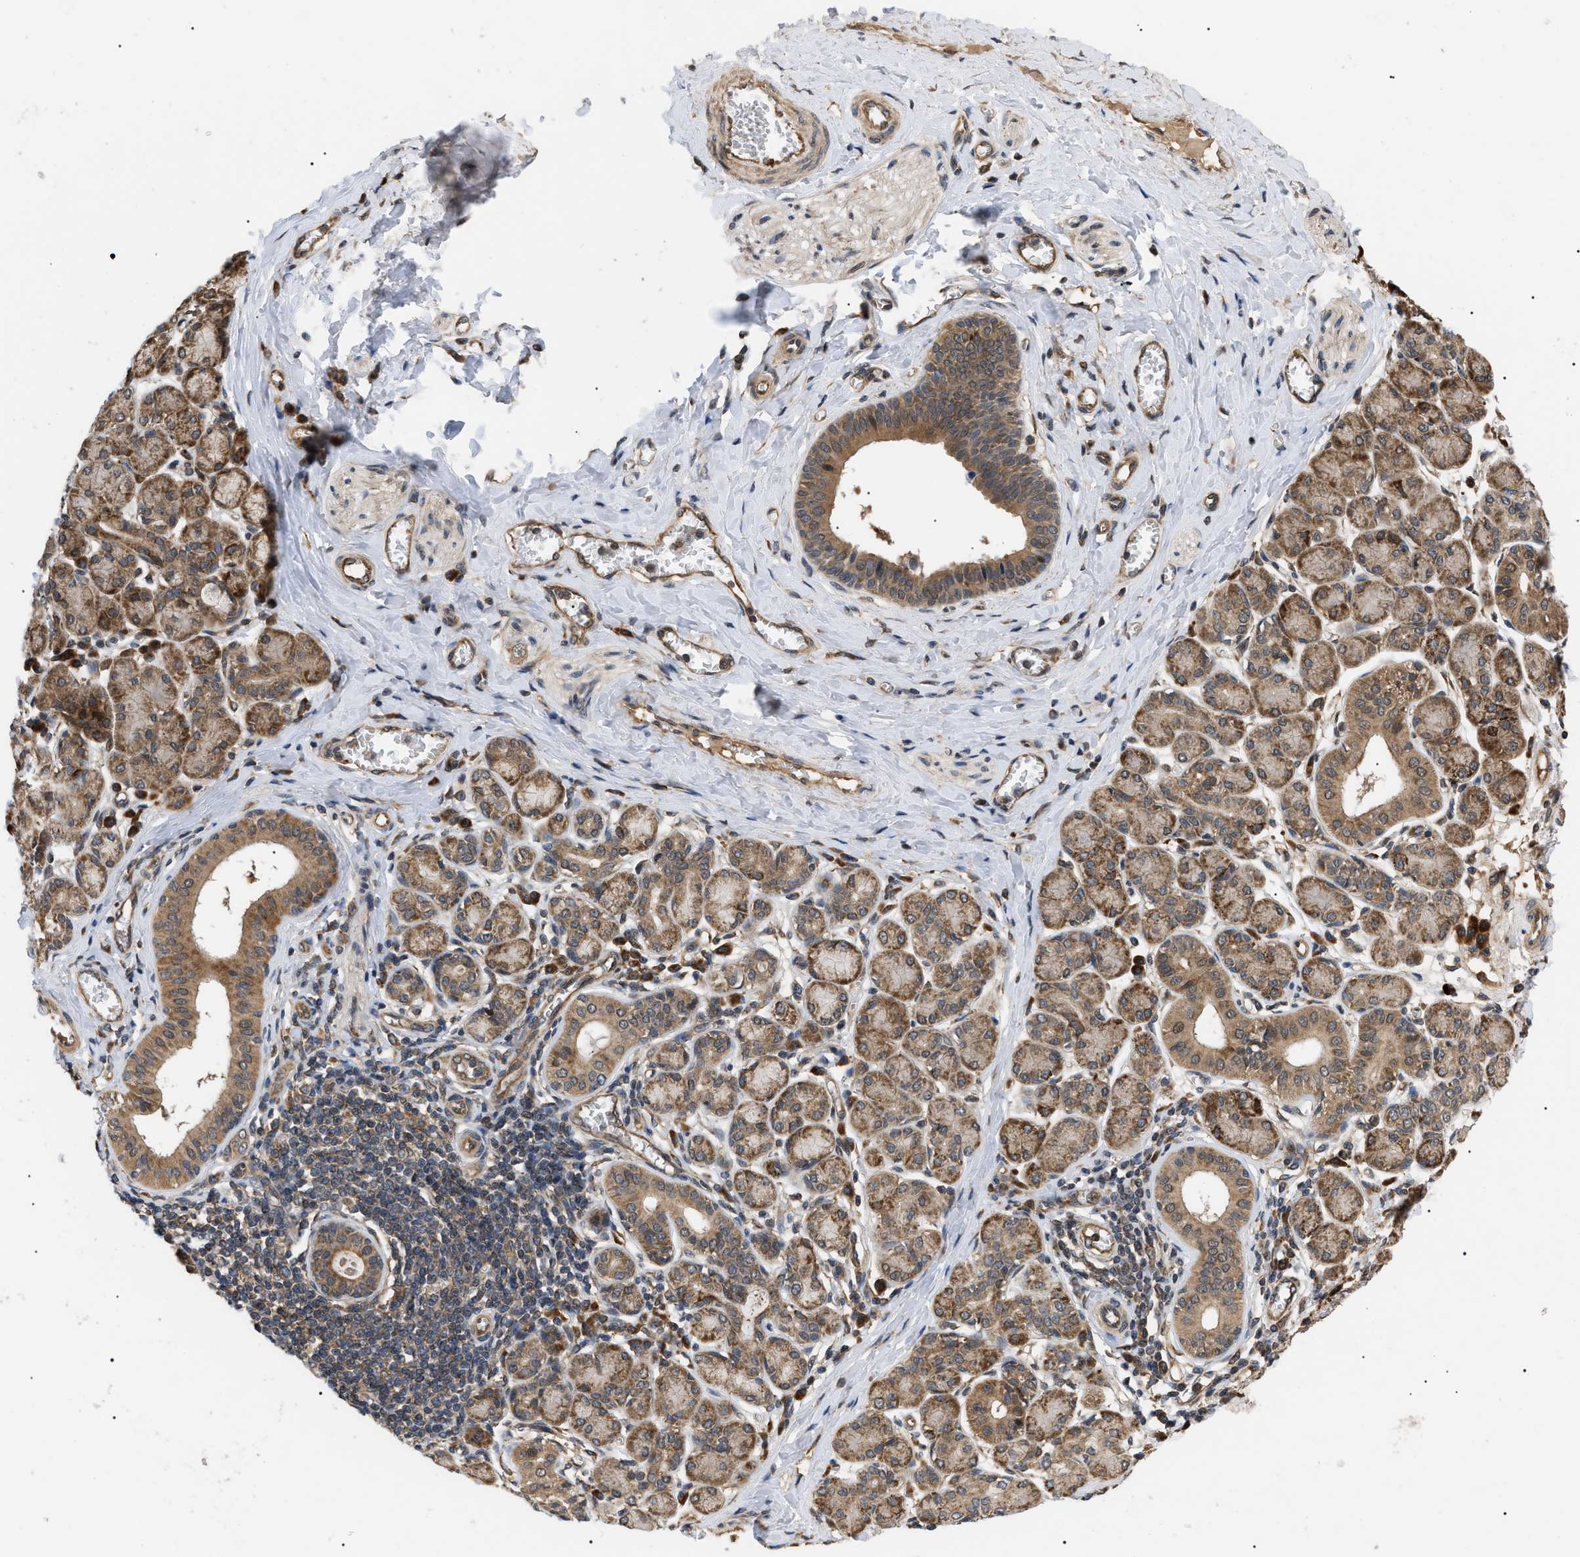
{"staining": {"intensity": "moderate", "quantity": ">75%", "location": "cytoplasmic/membranous"}, "tissue": "salivary gland", "cell_type": "Glandular cells", "image_type": "normal", "snomed": [{"axis": "morphology", "description": "Normal tissue, NOS"}, {"axis": "morphology", "description": "Inflammation, NOS"}, {"axis": "topography", "description": "Lymph node"}, {"axis": "topography", "description": "Salivary gland"}], "caption": "An image of salivary gland stained for a protein displays moderate cytoplasmic/membranous brown staining in glandular cells.", "gene": "ASTL", "patient": {"sex": "male", "age": 3}}